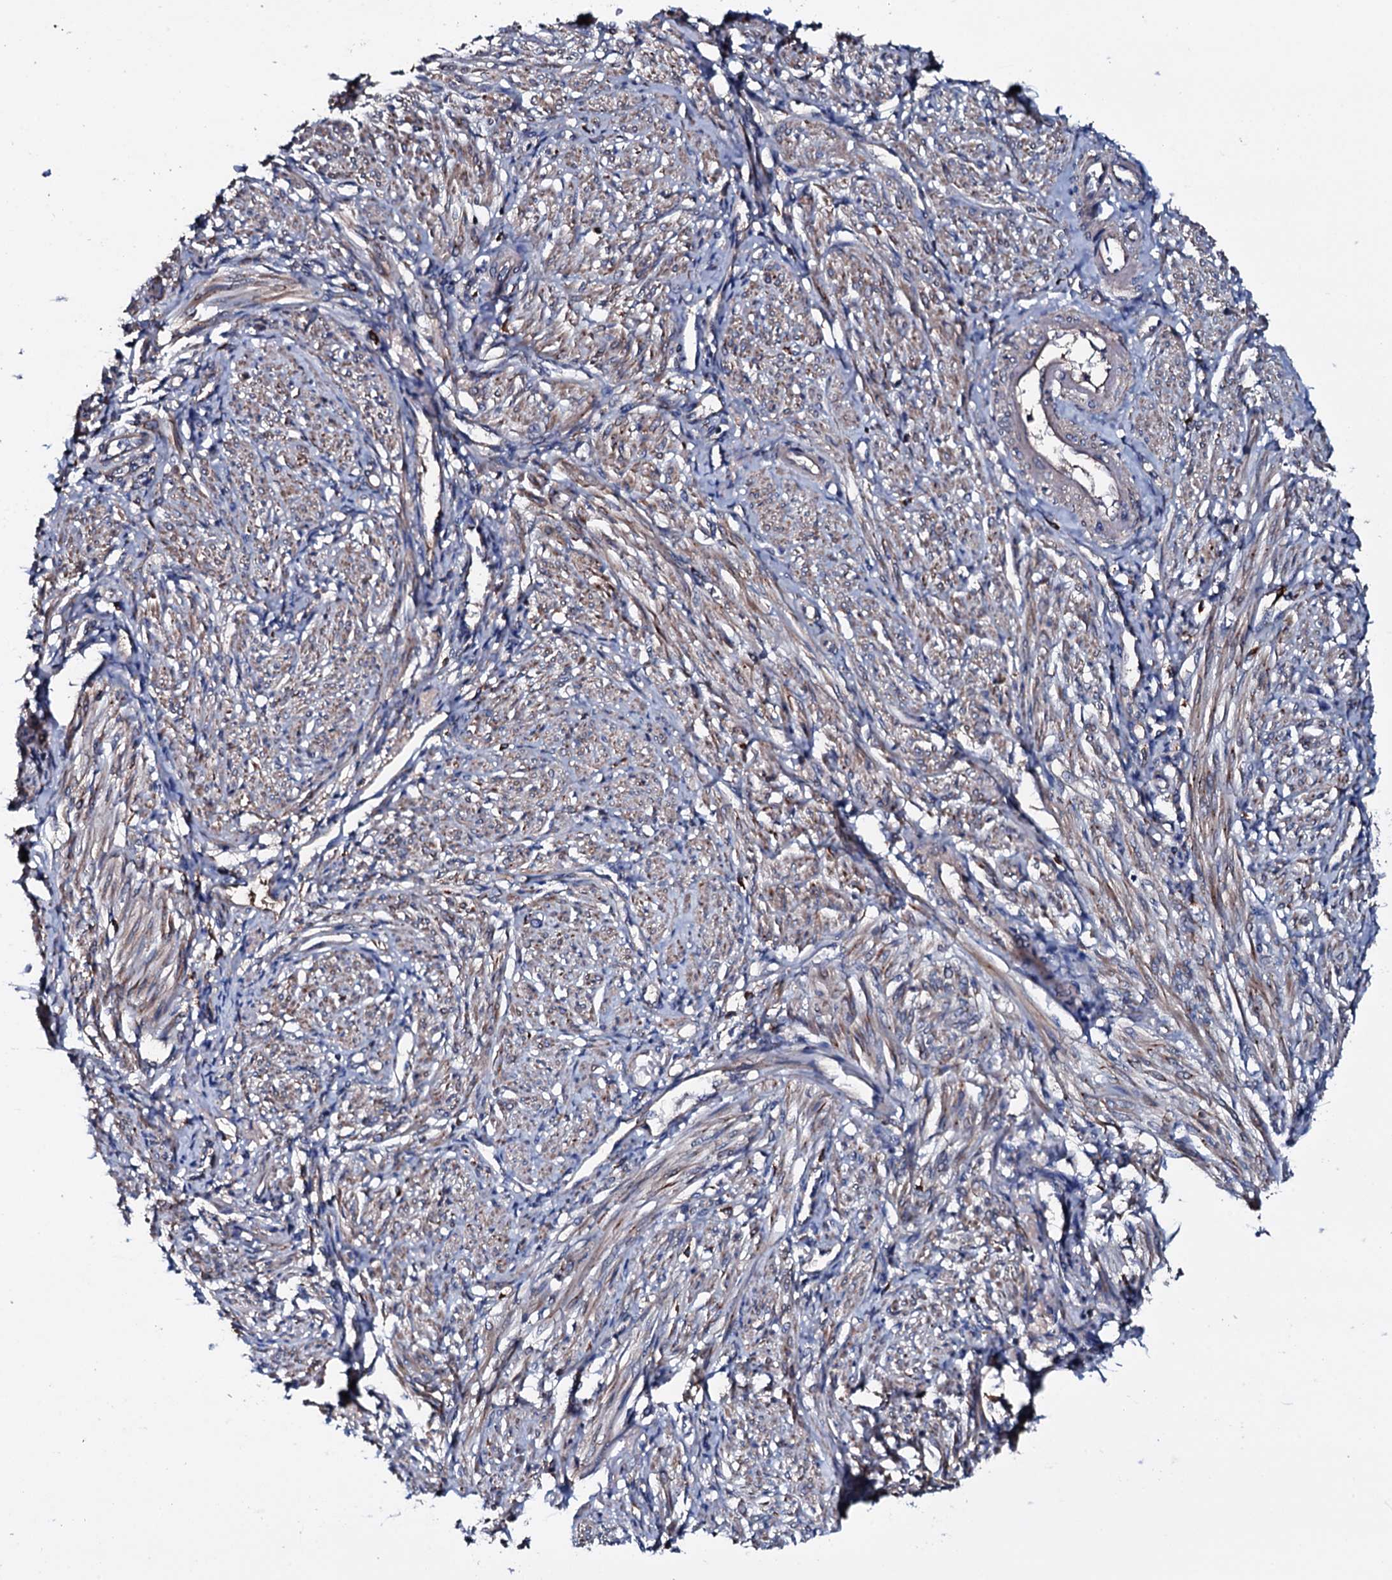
{"staining": {"intensity": "moderate", "quantity": "25%-75%", "location": "cytoplasmic/membranous"}, "tissue": "smooth muscle", "cell_type": "Smooth muscle cells", "image_type": "normal", "snomed": [{"axis": "morphology", "description": "Normal tissue, NOS"}, {"axis": "topography", "description": "Smooth muscle"}], "caption": "This micrograph displays unremarkable smooth muscle stained with immunohistochemistry to label a protein in brown. The cytoplasmic/membranous of smooth muscle cells show moderate positivity for the protein. Nuclei are counter-stained blue.", "gene": "NEK1", "patient": {"sex": "female", "age": 39}}